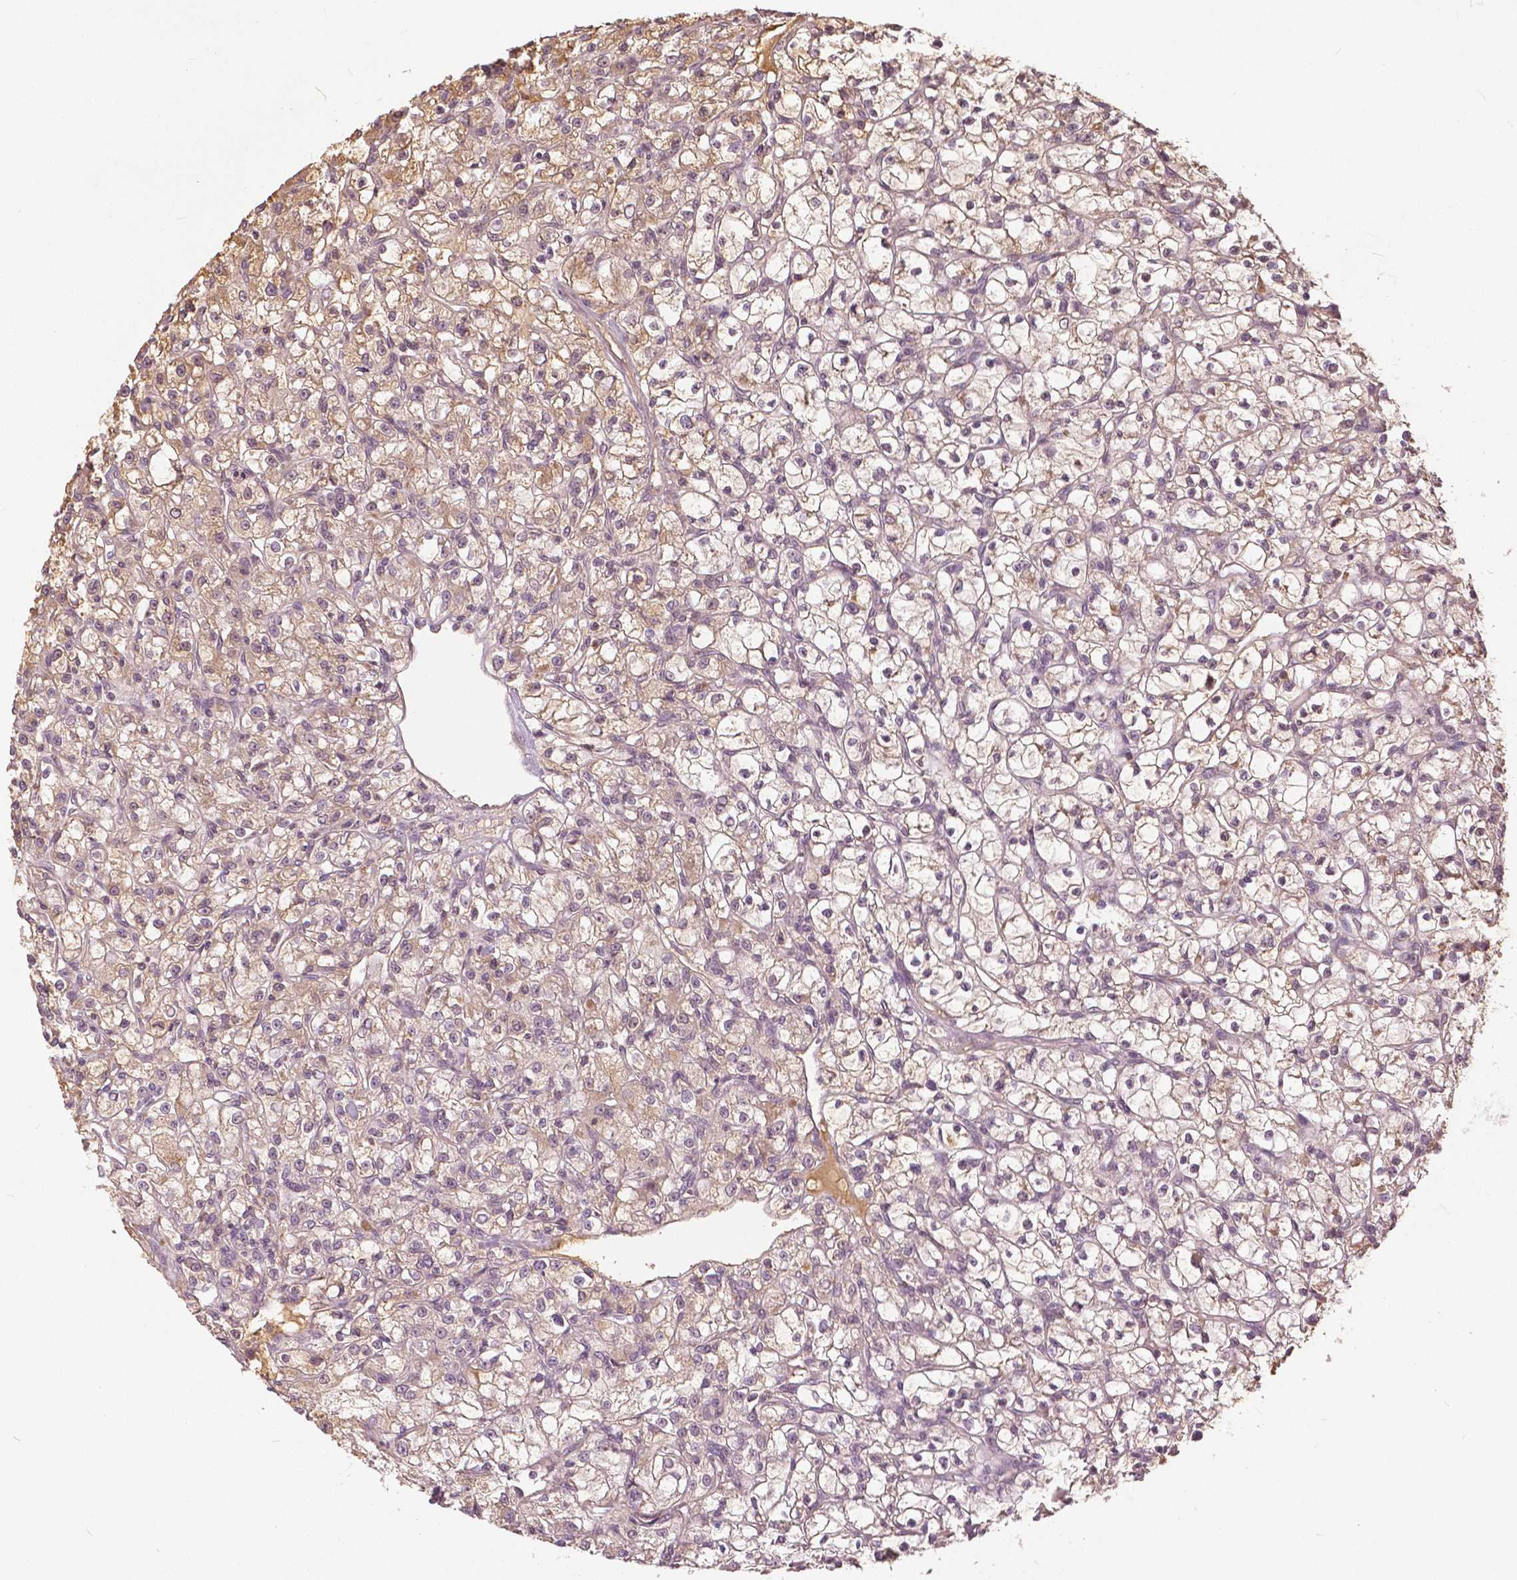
{"staining": {"intensity": "weak", "quantity": "25%-75%", "location": "cytoplasmic/membranous"}, "tissue": "renal cancer", "cell_type": "Tumor cells", "image_type": "cancer", "snomed": [{"axis": "morphology", "description": "Adenocarcinoma, NOS"}, {"axis": "topography", "description": "Kidney"}], "caption": "Tumor cells show low levels of weak cytoplasmic/membranous positivity in about 25%-75% of cells in human renal cancer (adenocarcinoma).", "gene": "ANGPTL4", "patient": {"sex": "female", "age": 59}}